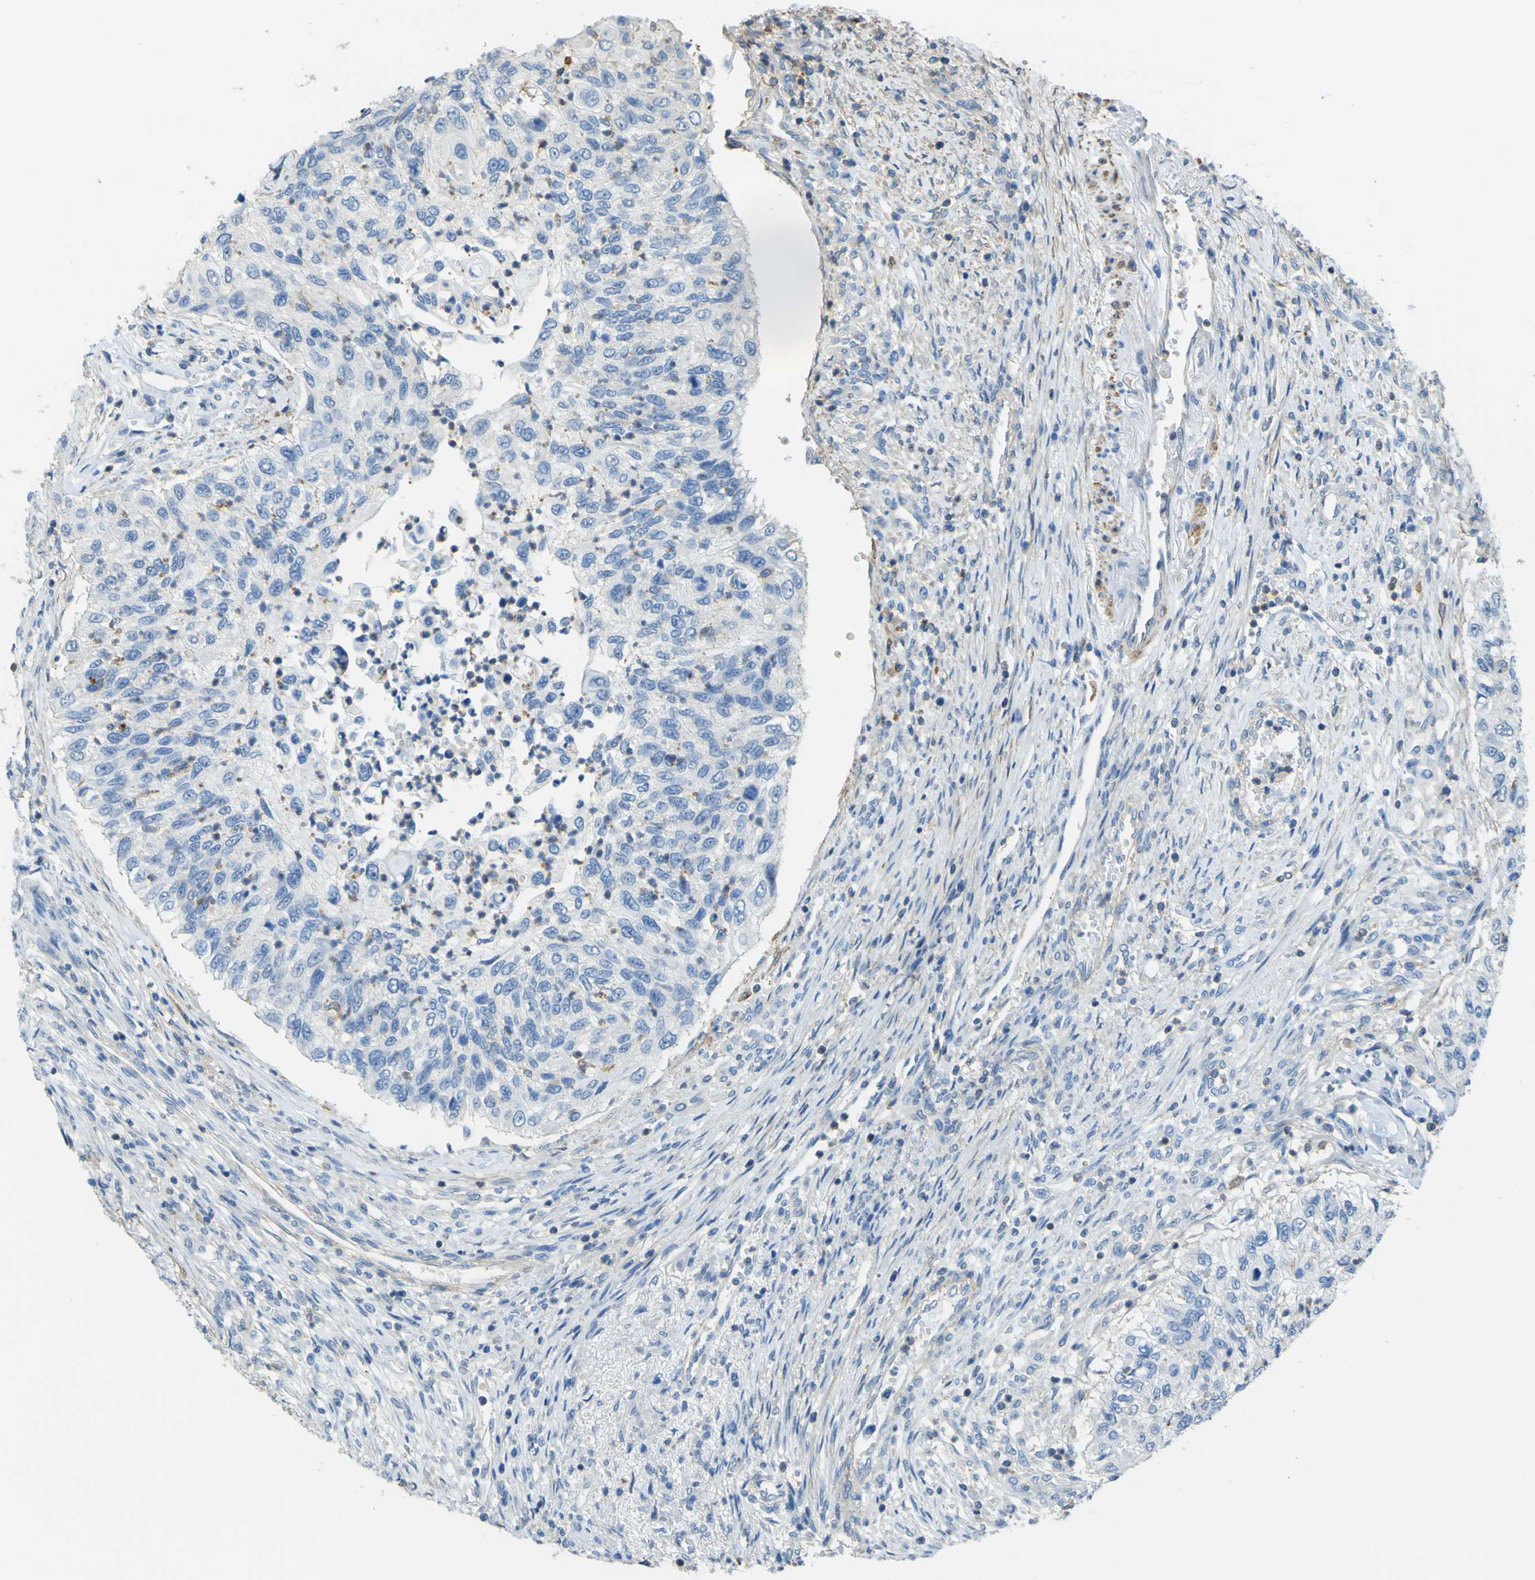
{"staining": {"intensity": "negative", "quantity": "none", "location": "none"}, "tissue": "urothelial cancer", "cell_type": "Tumor cells", "image_type": "cancer", "snomed": [{"axis": "morphology", "description": "Urothelial carcinoma, High grade"}, {"axis": "topography", "description": "Urinary bladder"}], "caption": "The photomicrograph displays no significant expression in tumor cells of urothelial cancer.", "gene": "OGN", "patient": {"sex": "female", "age": 60}}